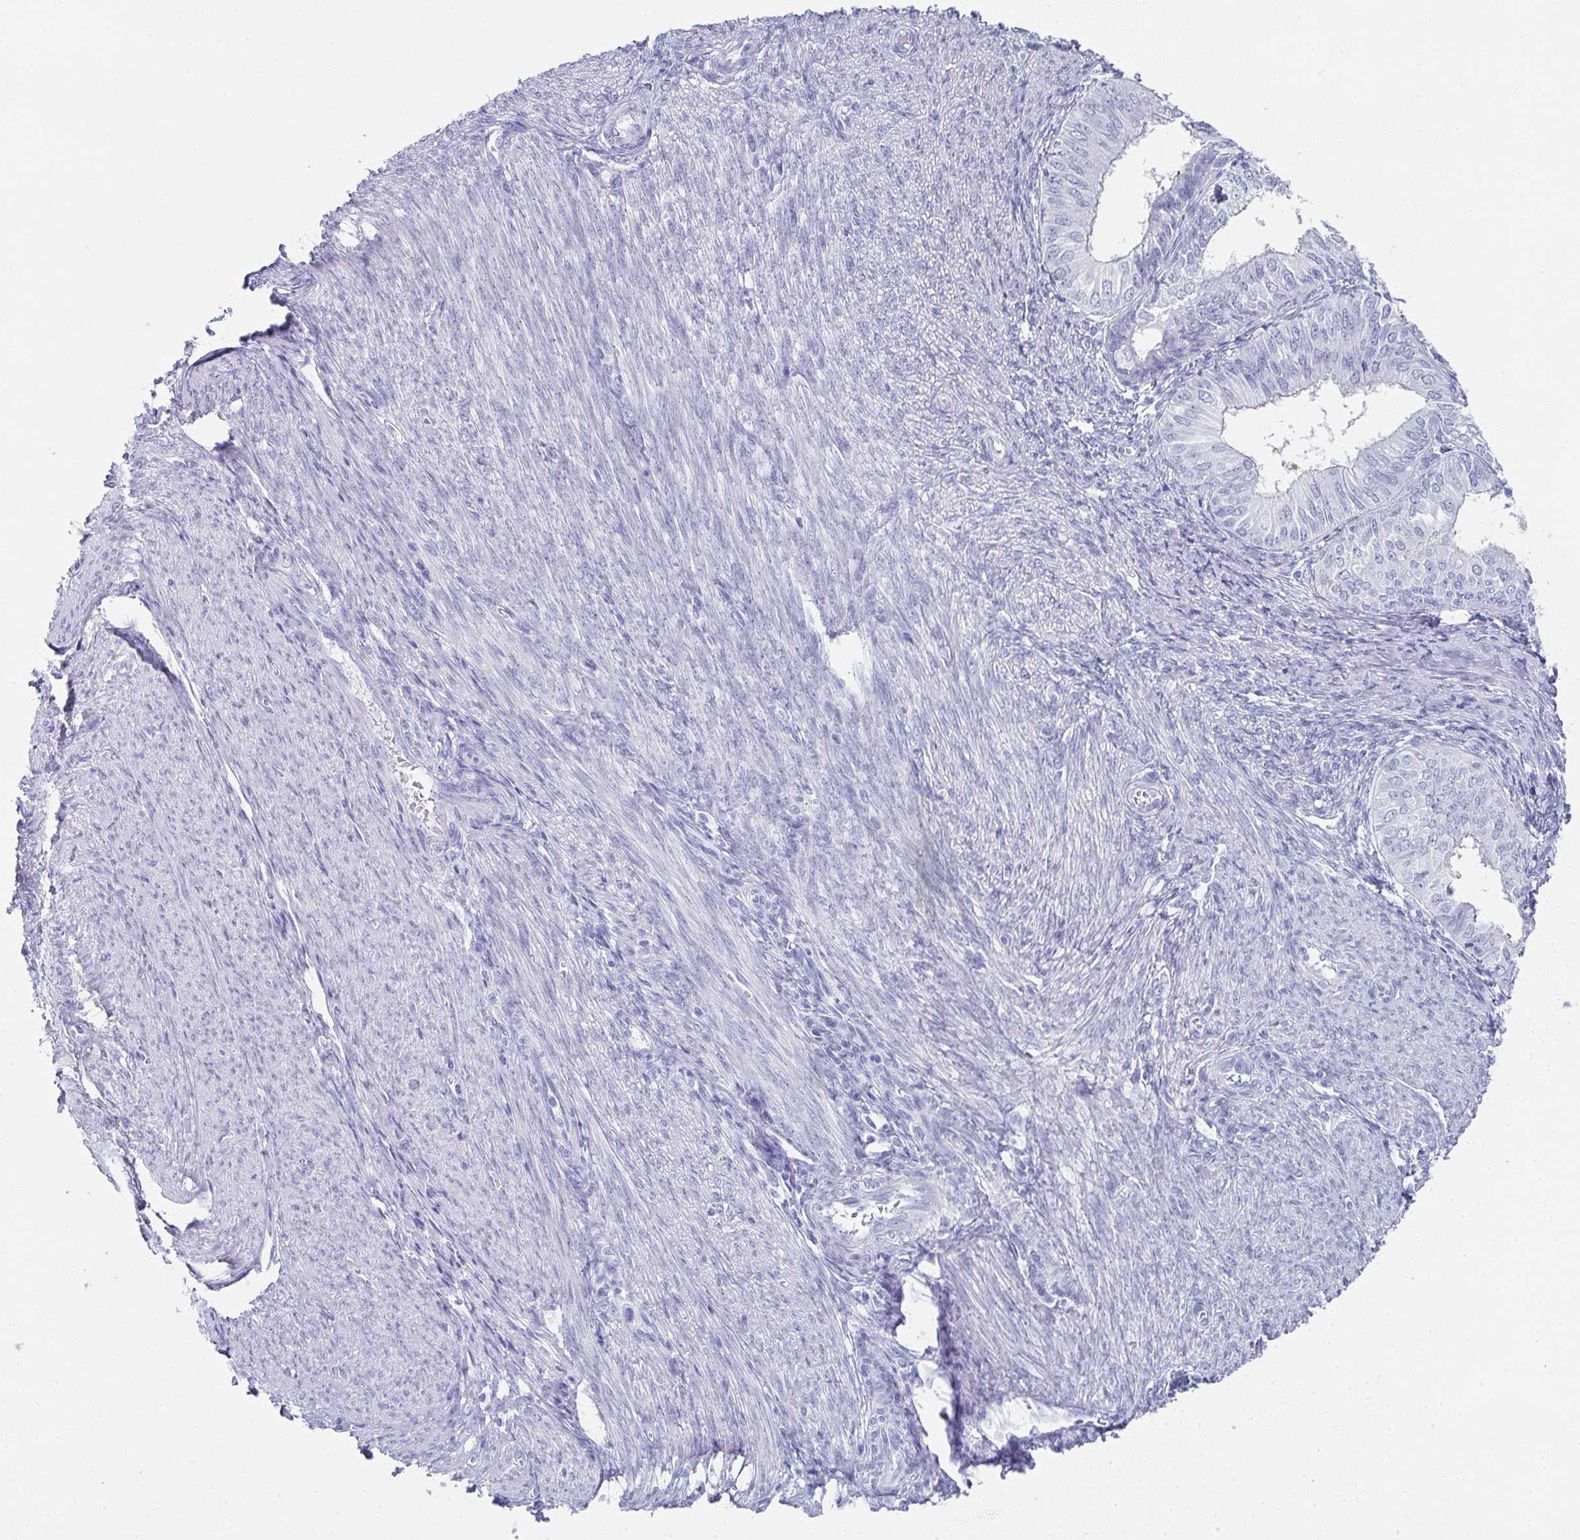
{"staining": {"intensity": "negative", "quantity": "none", "location": "none"}, "tissue": "endometrial cancer", "cell_type": "Tumor cells", "image_type": "cancer", "snomed": [{"axis": "morphology", "description": "Adenocarcinoma, NOS"}, {"axis": "topography", "description": "Endometrium"}], "caption": "The histopathology image demonstrates no significant staining in tumor cells of endometrial adenocarcinoma.", "gene": "SYCP1", "patient": {"sex": "female", "age": 58}}